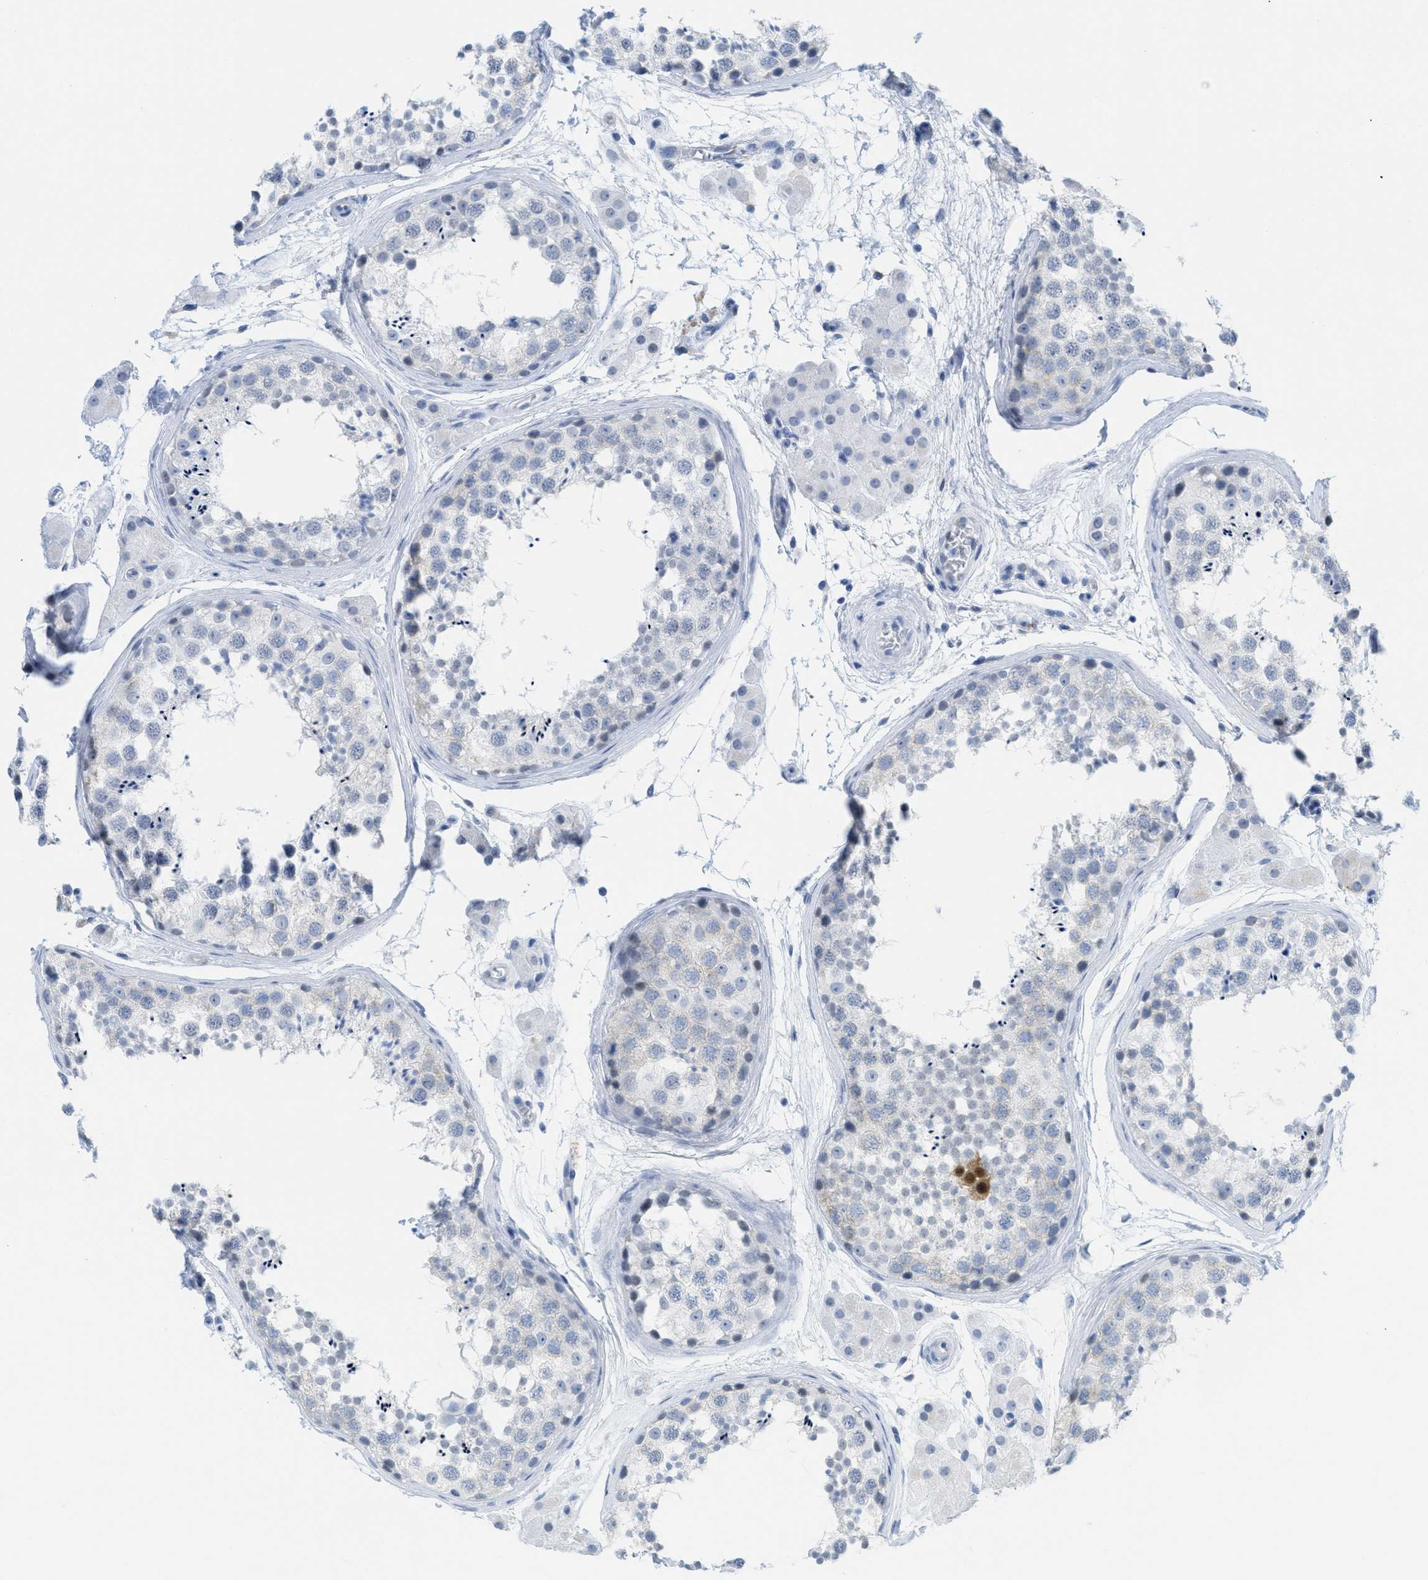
{"staining": {"intensity": "negative", "quantity": "none", "location": "none"}, "tissue": "testis", "cell_type": "Cells in seminiferous ducts", "image_type": "normal", "snomed": [{"axis": "morphology", "description": "Normal tissue, NOS"}, {"axis": "topography", "description": "Testis"}], "caption": "Immunohistochemistry micrograph of unremarkable human testis stained for a protein (brown), which demonstrates no expression in cells in seminiferous ducts. The staining is performed using DAB (3,3'-diaminobenzidine) brown chromogen with nuclei counter-stained in using hematoxylin.", "gene": "WDR4", "patient": {"sex": "male", "age": 56}}